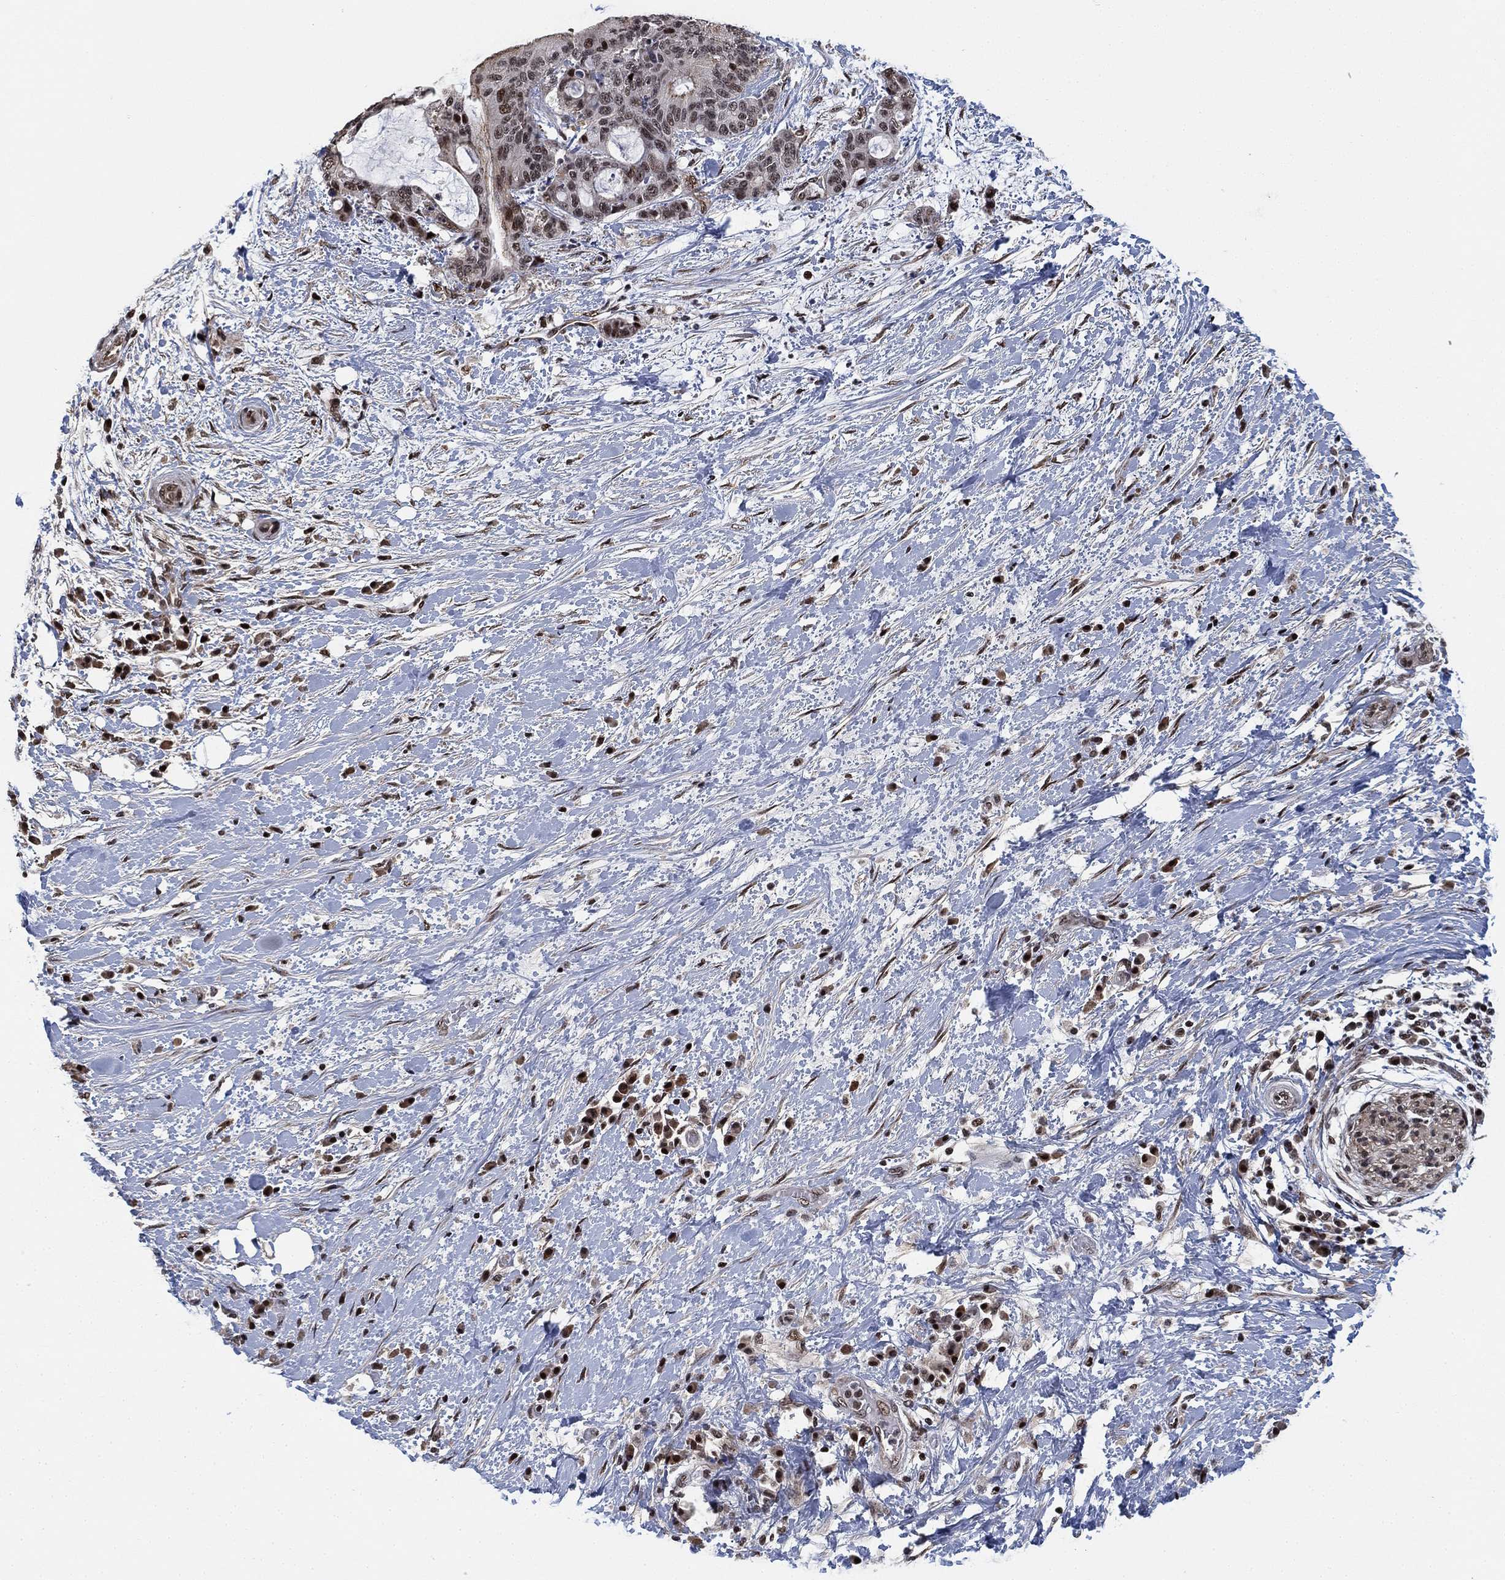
{"staining": {"intensity": "moderate", "quantity": "<25%", "location": "nuclear"}, "tissue": "liver cancer", "cell_type": "Tumor cells", "image_type": "cancer", "snomed": [{"axis": "morphology", "description": "Cholangiocarcinoma"}, {"axis": "topography", "description": "Liver"}], "caption": "IHC image of neoplastic tissue: human liver cholangiocarcinoma stained using immunohistochemistry (IHC) exhibits low levels of moderate protein expression localized specifically in the nuclear of tumor cells, appearing as a nuclear brown color.", "gene": "ZSCAN30", "patient": {"sex": "female", "age": 73}}